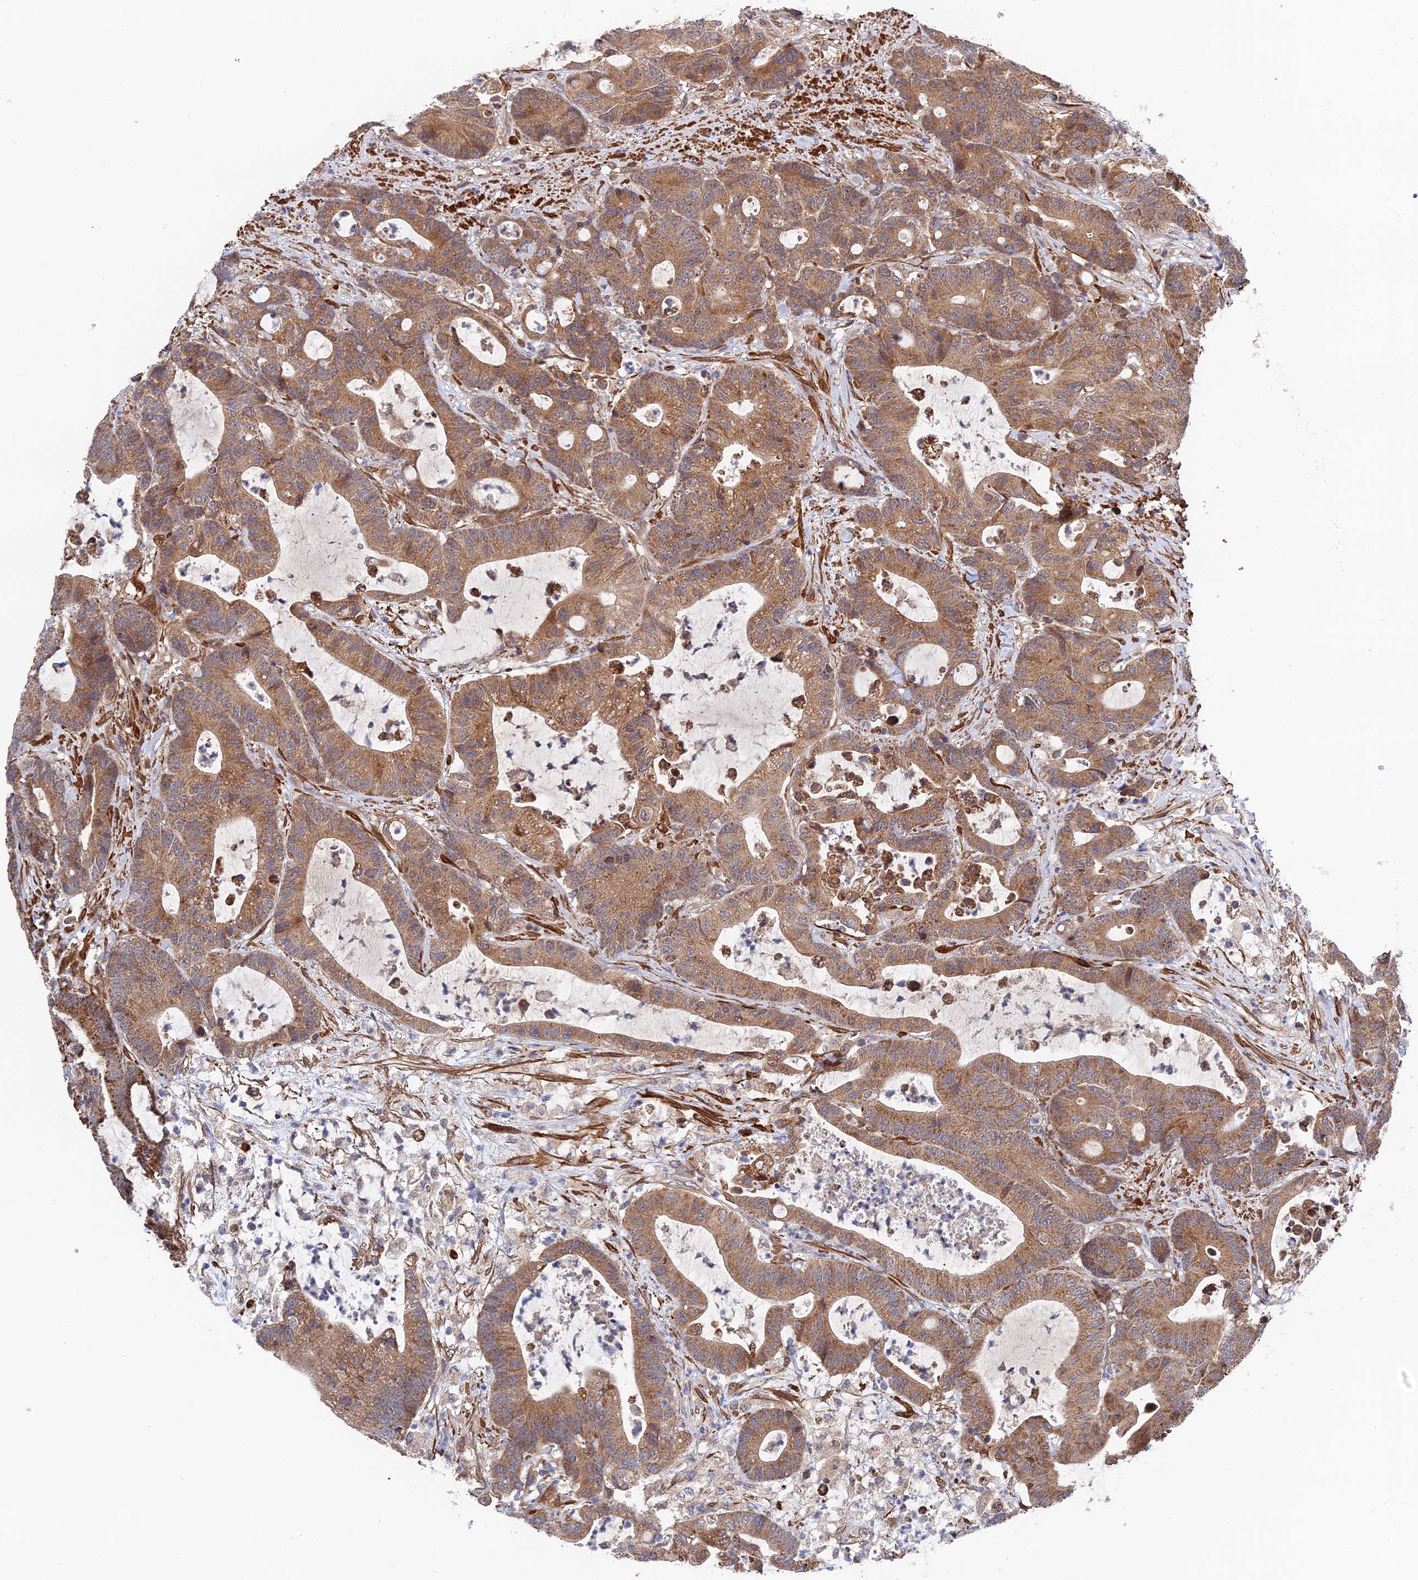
{"staining": {"intensity": "moderate", "quantity": ">75%", "location": "cytoplasmic/membranous"}, "tissue": "colorectal cancer", "cell_type": "Tumor cells", "image_type": "cancer", "snomed": [{"axis": "morphology", "description": "Adenocarcinoma, NOS"}, {"axis": "topography", "description": "Colon"}], "caption": "Protein expression by immunohistochemistry reveals moderate cytoplasmic/membranous staining in approximately >75% of tumor cells in colorectal adenocarcinoma. (DAB (3,3'-diaminobenzidine) IHC with brightfield microscopy, high magnification).", "gene": "ZNF320", "patient": {"sex": "female", "age": 84}}